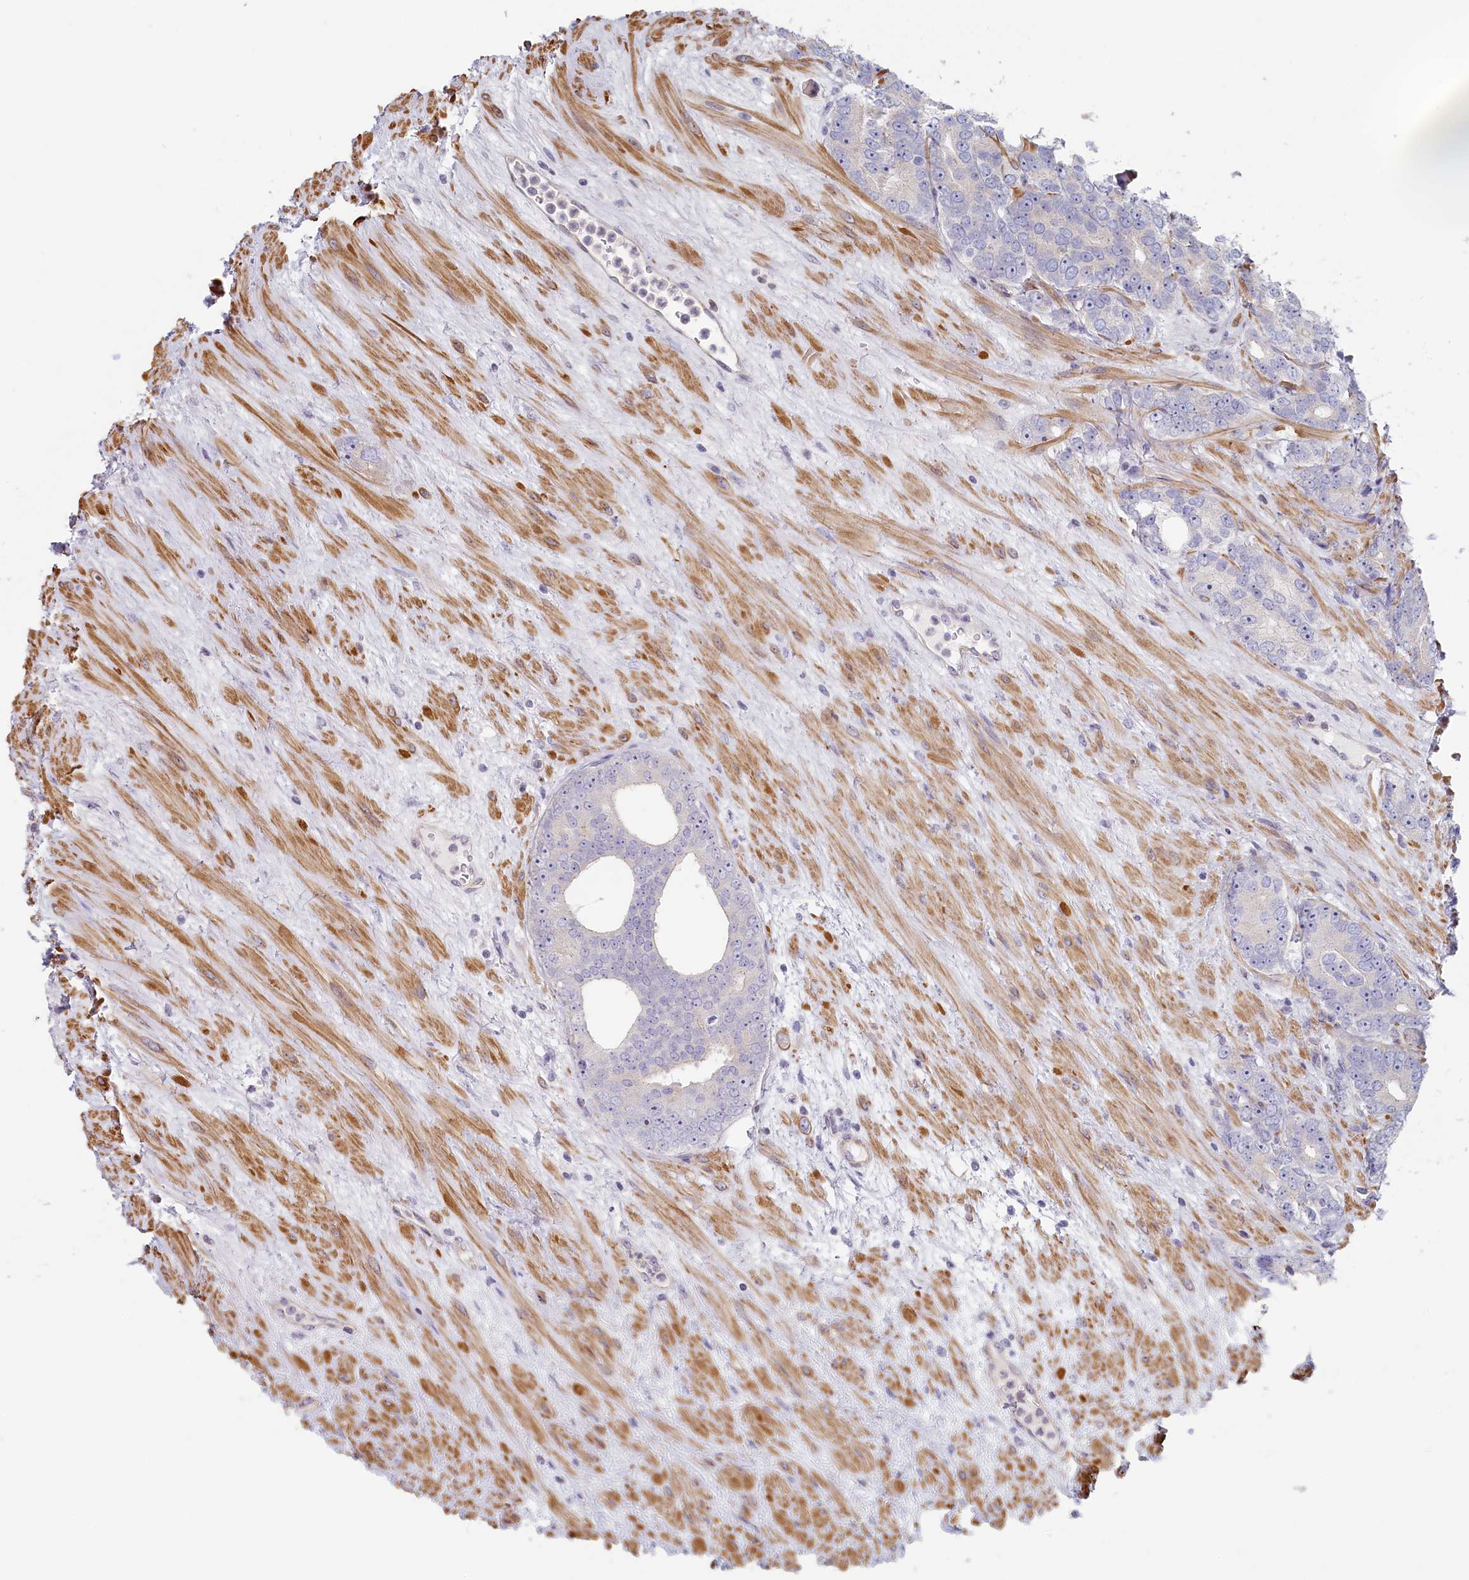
{"staining": {"intensity": "negative", "quantity": "none", "location": "none"}, "tissue": "prostate cancer", "cell_type": "Tumor cells", "image_type": "cancer", "snomed": [{"axis": "morphology", "description": "Adenocarcinoma, High grade"}, {"axis": "topography", "description": "Prostate"}], "caption": "Protein analysis of adenocarcinoma (high-grade) (prostate) demonstrates no significant positivity in tumor cells.", "gene": "INTS4", "patient": {"sex": "male", "age": 64}}